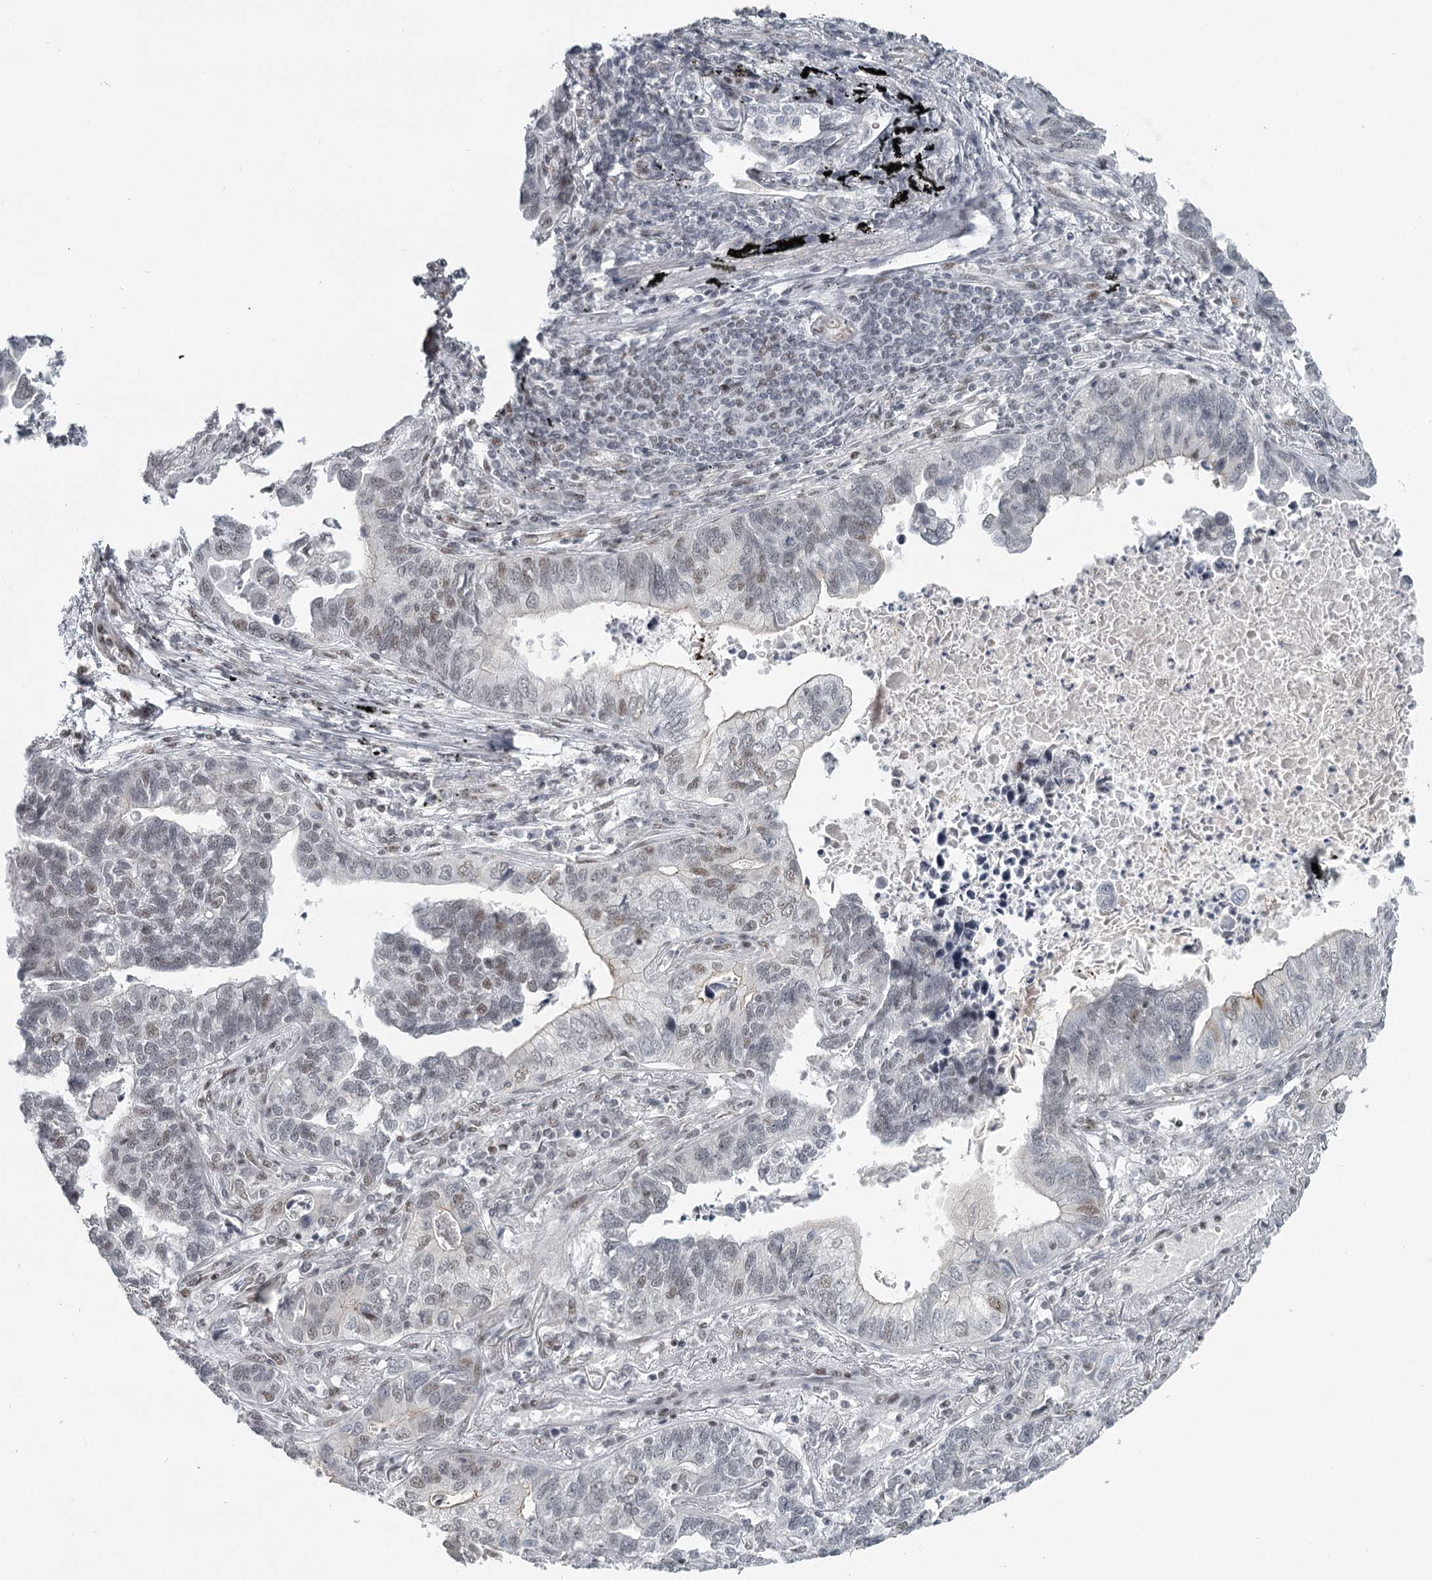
{"staining": {"intensity": "weak", "quantity": "25%-75%", "location": "nuclear"}, "tissue": "lung cancer", "cell_type": "Tumor cells", "image_type": "cancer", "snomed": [{"axis": "morphology", "description": "Adenocarcinoma, NOS"}, {"axis": "topography", "description": "Lung"}], "caption": "Immunohistochemical staining of human lung cancer shows low levels of weak nuclear protein staining in approximately 25%-75% of tumor cells. Immunohistochemistry (ihc) stains the protein in brown and the nuclei are stained blue.", "gene": "FAM13C", "patient": {"sex": "male", "age": 67}}